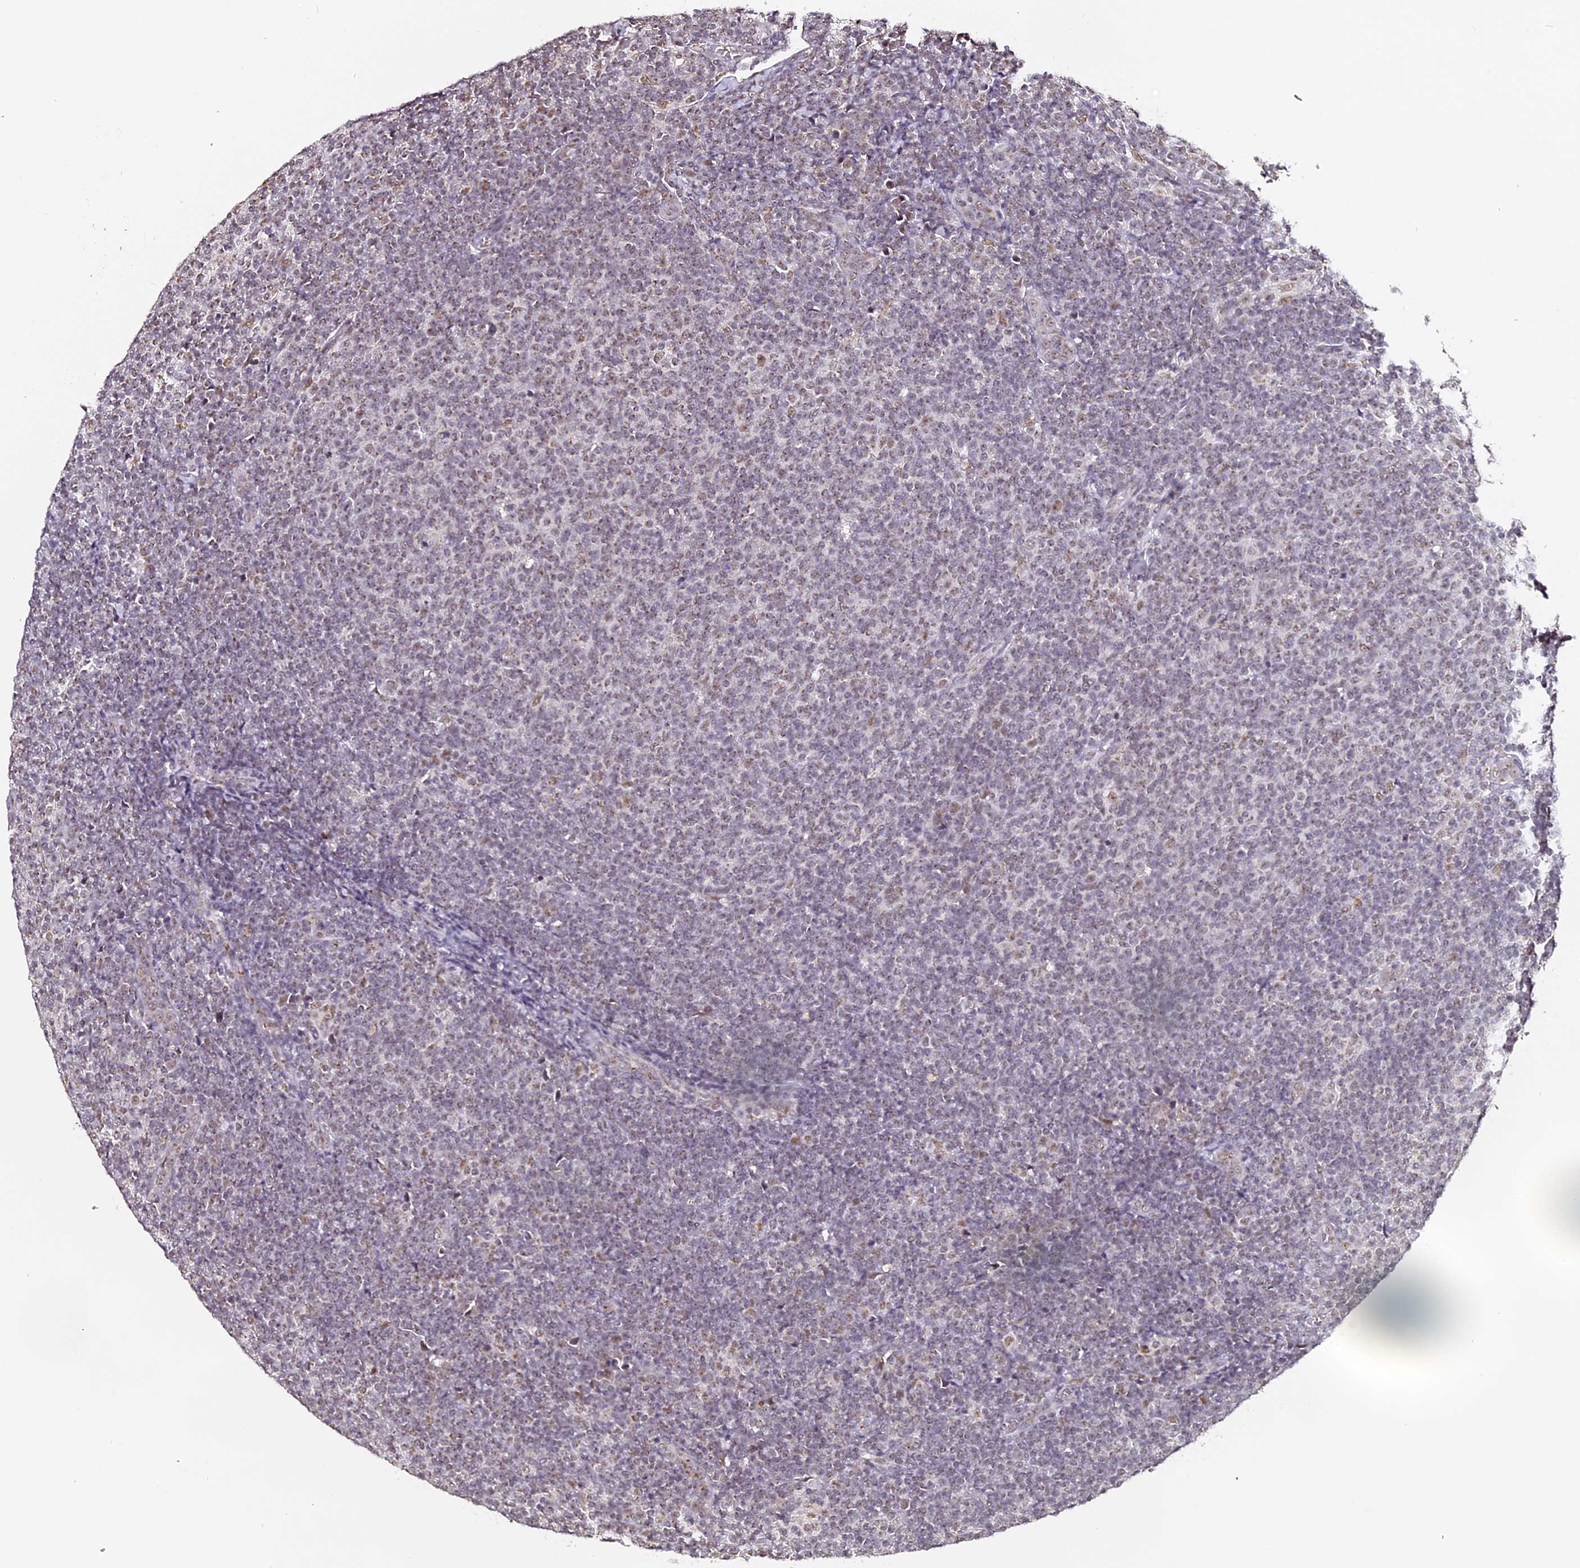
{"staining": {"intensity": "weak", "quantity": "<25%", "location": "cytoplasmic/membranous,nuclear"}, "tissue": "lymphoma", "cell_type": "Tumor cells", "image_type": "cancer", "snomed": [{"axis": "morphology", "description": "Malignant lymphoma, non-Hodgkin's type, Low grade"}, {"axis": "topography", "description": "Lymph node"}], "caption": "IHC image of human lymphoma stained for a protein (brown), which shows no staining in tumor cells.", "gene": "NCBP1", "patient": {"sex": "male", "age": 66}}